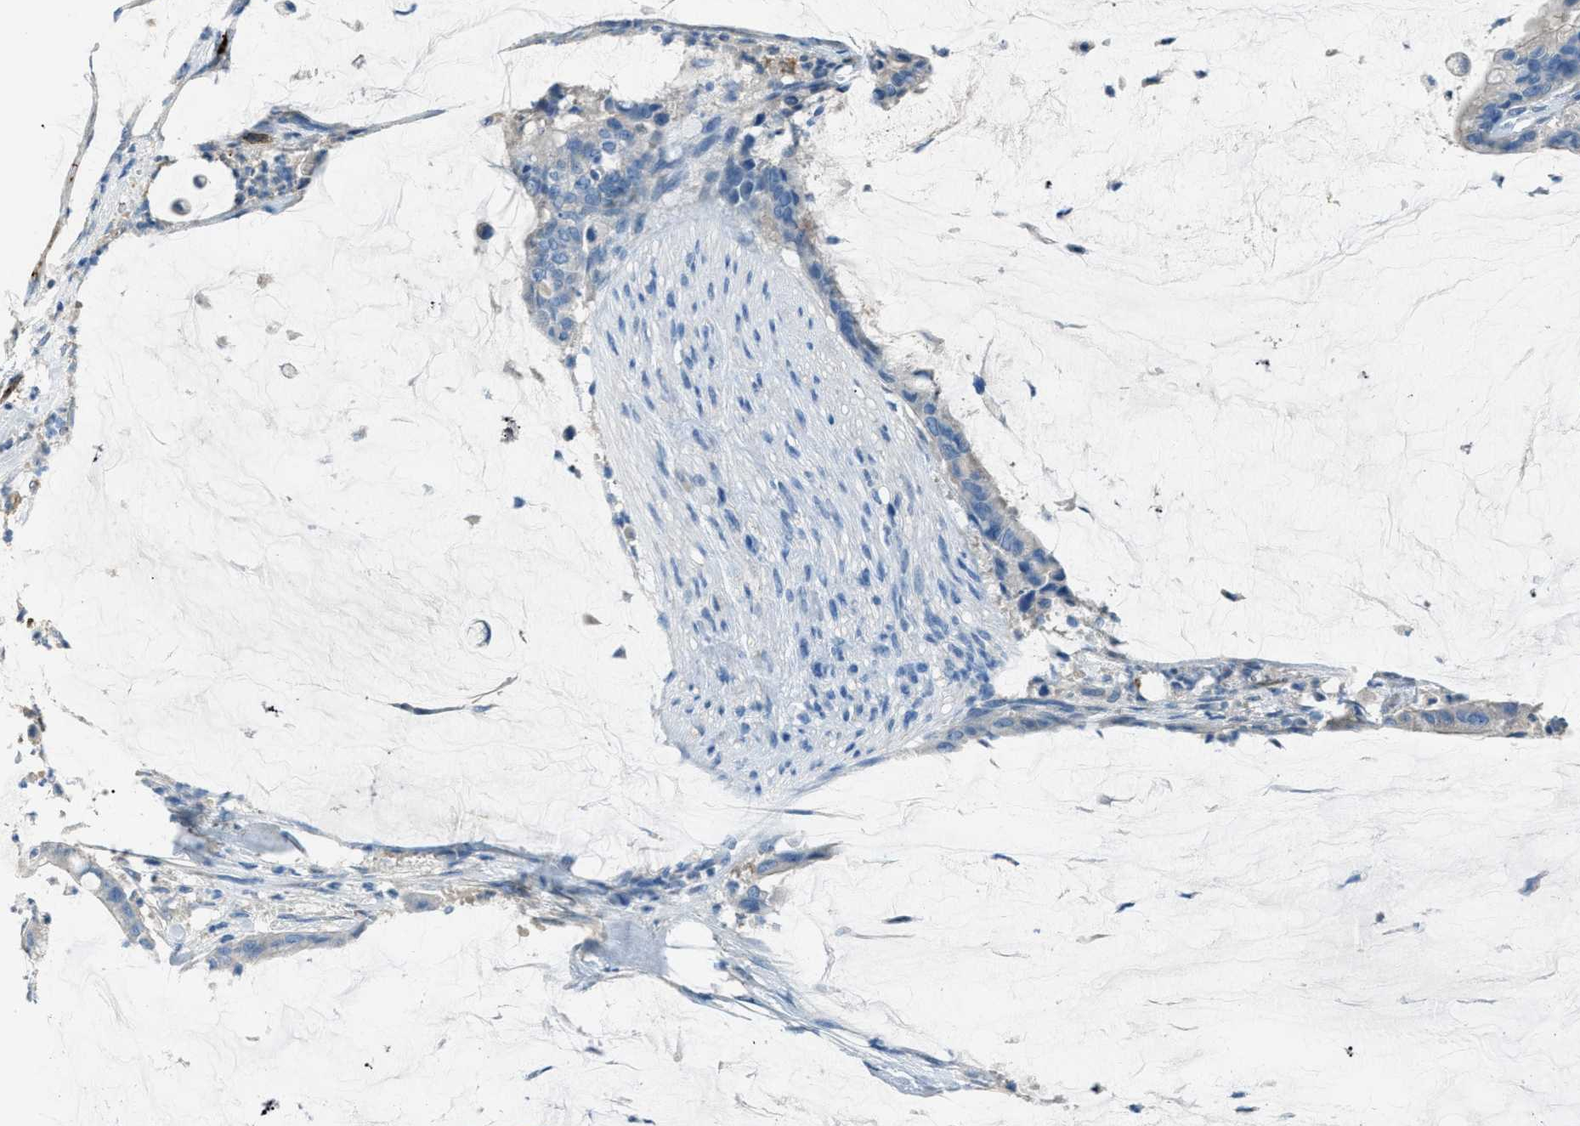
{"staining": {"intensity": "negative", "quantity": "none", "location": "none"}, "tissue": "pancreatic cancer", "cell_type": "Tumor cells", "image_type": "cancer", "snomed": [{"axis": "morphology", "description": "Adenocarcinoma, NOS"}, {"axis": "topography", "description": "Pancreas"}], "caption": "The image demonstrates no staining of tumor cells in pancreatic cancer (adenocarcinoma). (DAB (3,3'-diaminobenzidine) IHC, high magnification).", "gene": "SLC22A15", "patient": {"sex": "male", "age": 41}}